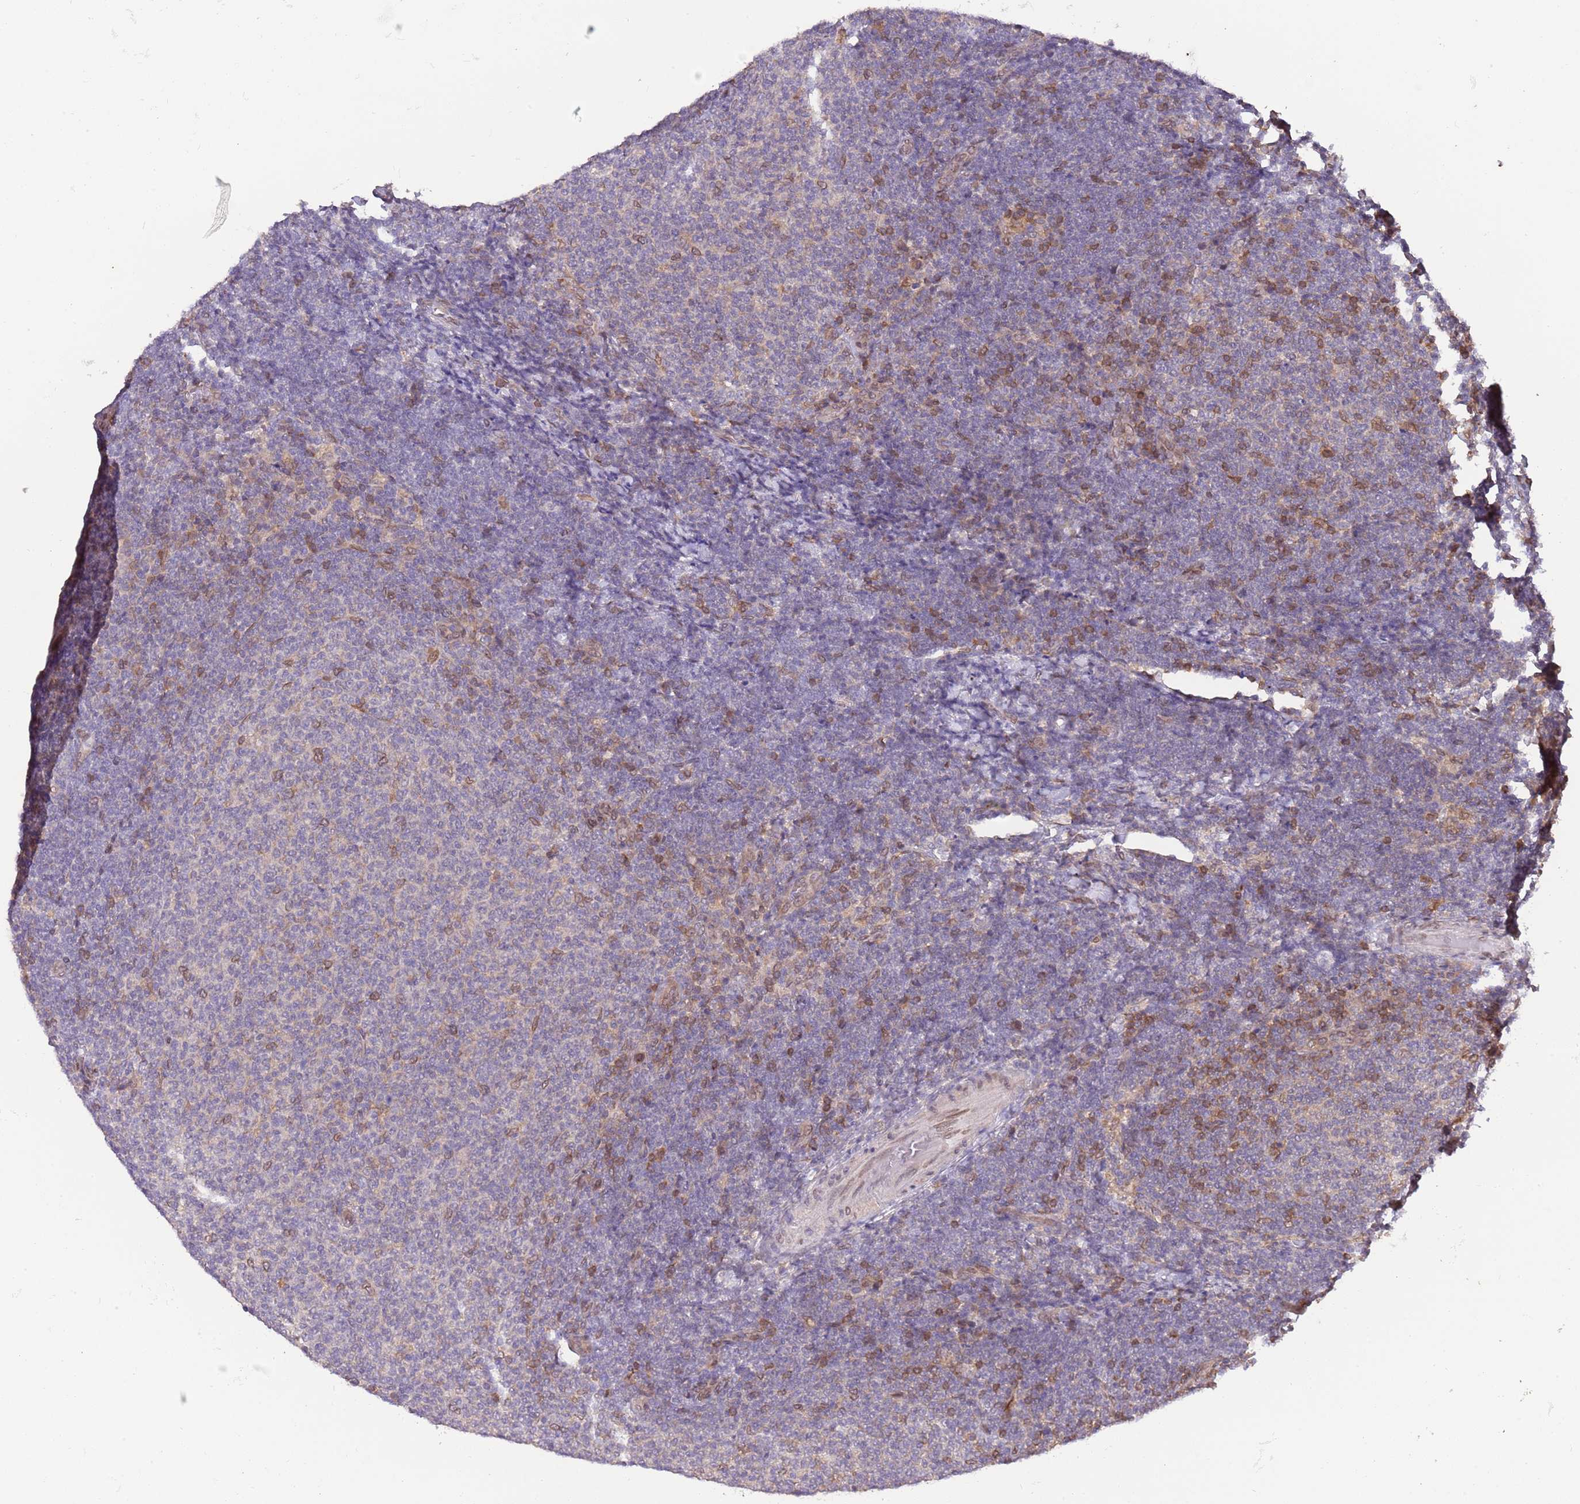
{"staining": {"intensity": "negative", "quantity": "none", "location": "none"}, "tissue": "lymphoma", "cell_type": "Tumor cells", "image_type": "cancer", "snomed": [{"axis": "morphology", "description": "Malignant lymphoma, non-Hodgkin's type, Low grade"}, {"axis": "topography", "description": "Lymph node"}], "caption": "Immunohistochemical staining of human lymphoma exhibits no significant staining in tumor cells.", "gene": "ZNF665", "patient": {"sex": "male", "age": 66}}